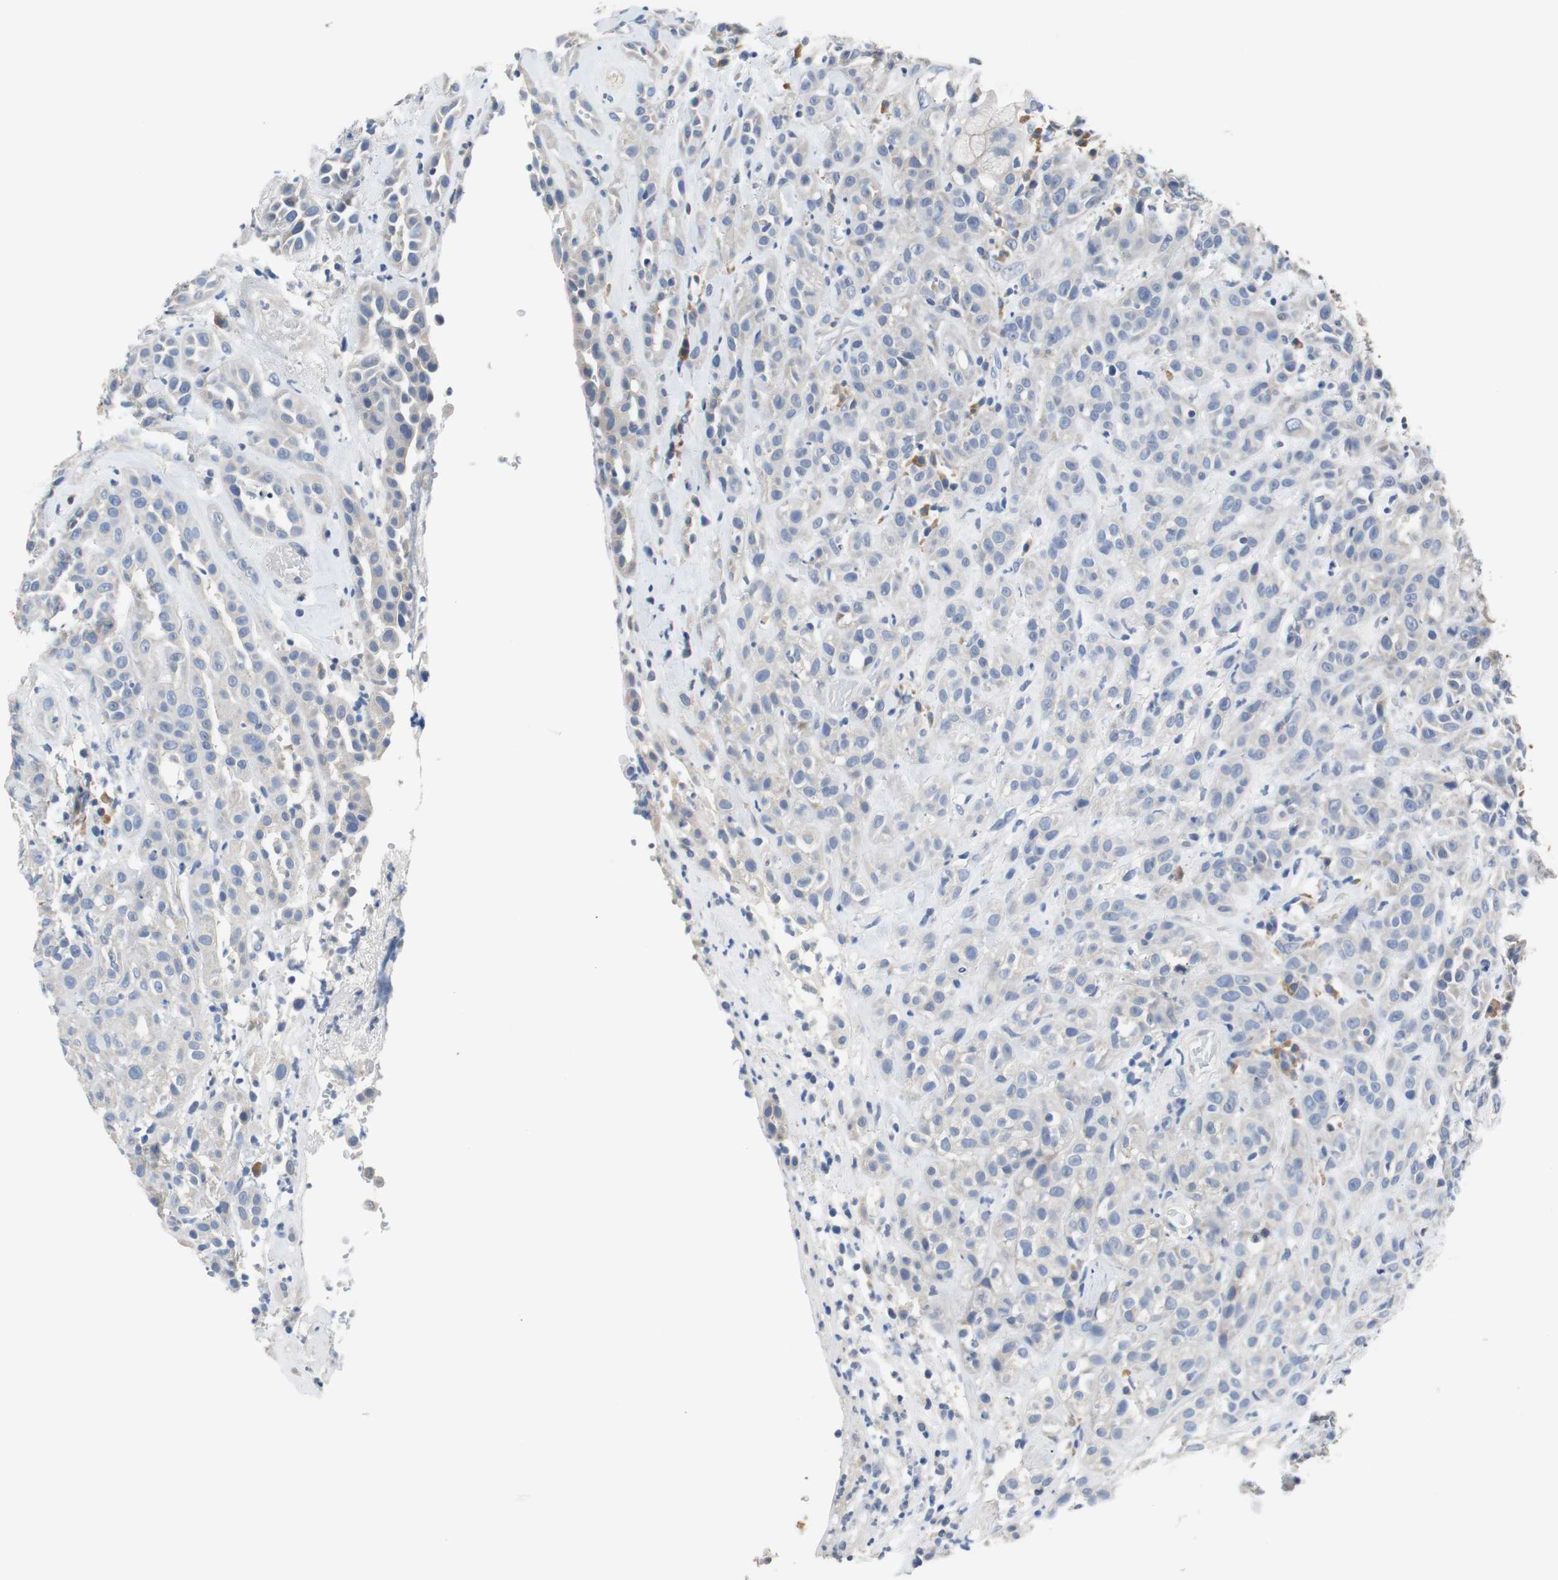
{"staining": {"intensity": "negative", "quantity": "none", "location": "none"}, "tissue": "head and neck cancer", "cell_type": "Tumor cells", "image_type": "cancer", "snomed": [{"axis": "morphology", "description": "Squamous cell carcinoma, NOS"}, {"axis": "topography", "description": "Head-Neck"}], "caption": "The image exhibits no staining of tumor cells in head and neck cancer. Nuclei are stained in blue.", "gene": "PCK1", "patient": {"sex": "male", "age": 62}}